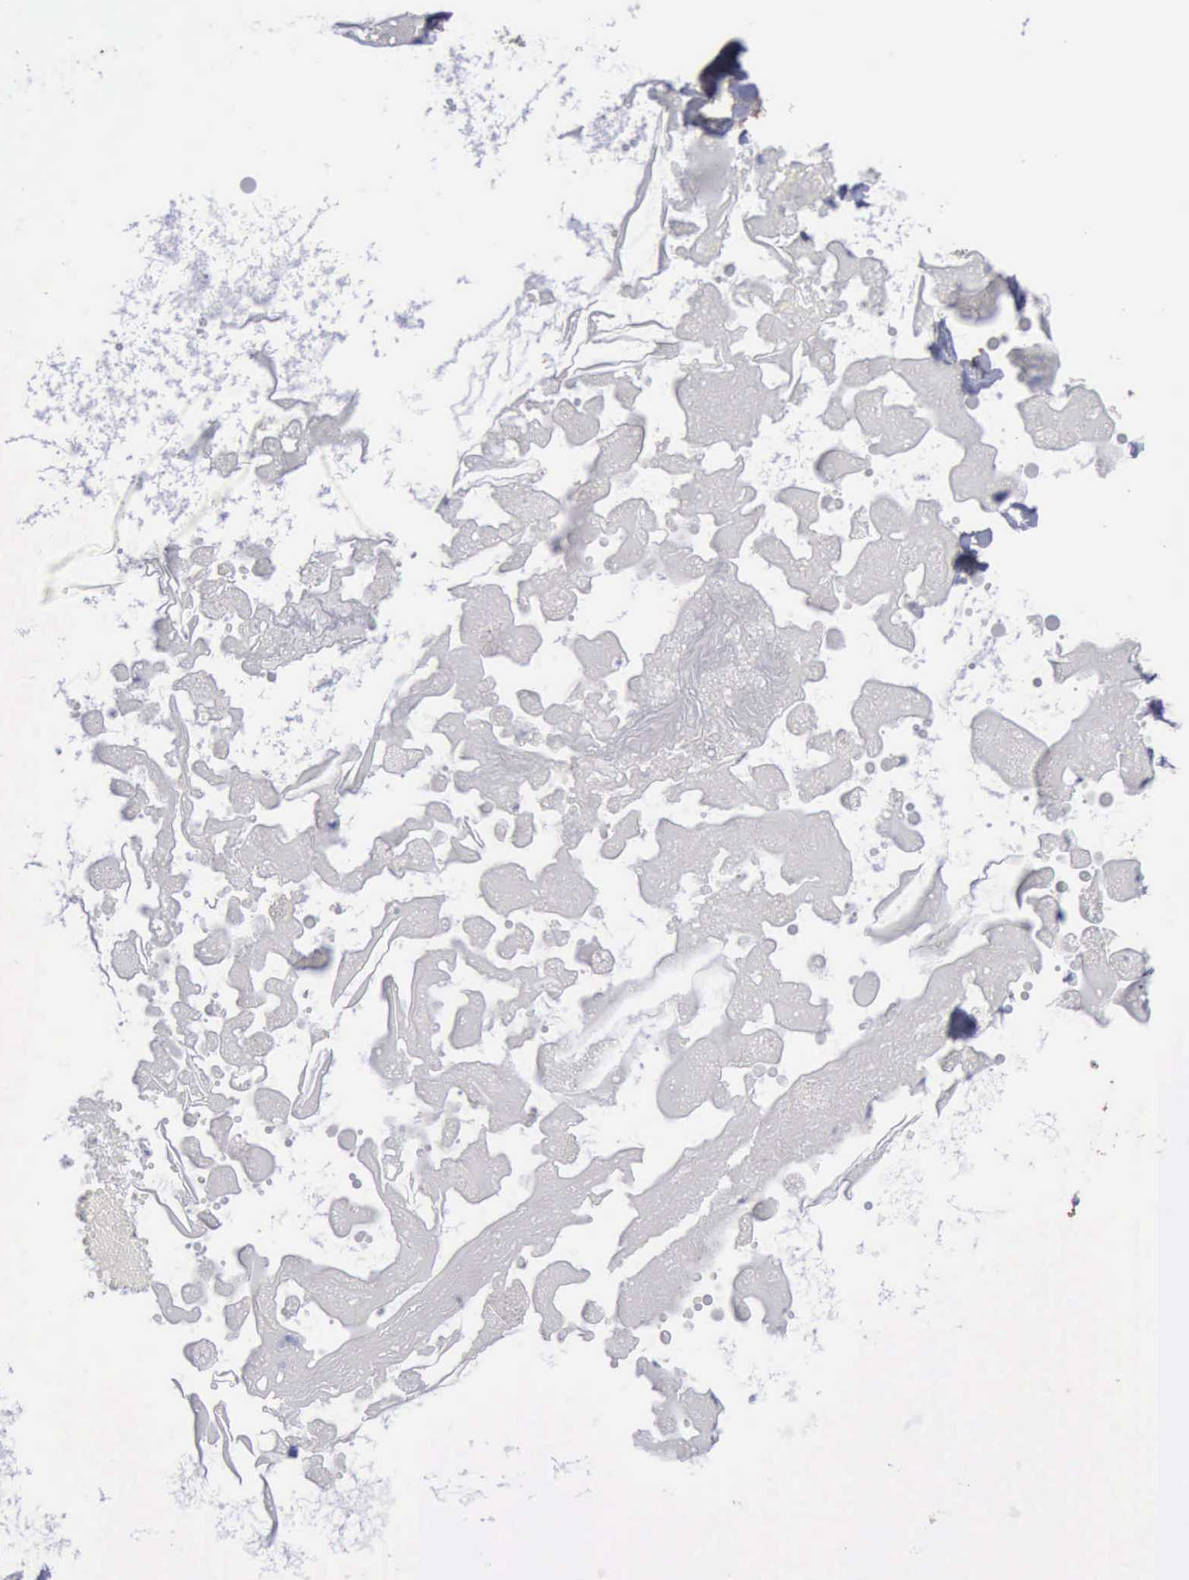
{"staining": {"intensity": "negative", "quantity": "none", "location": "none"}, "tissue": "skin cancer", "cell_type": "Tumor cells", "image_type": "cancer", "snomed": [{"axis": "morphology", "description": "Basal cell carcinoma"}, {"axis": "topography", "description": "Skin"}], "caption": "Human basal cell carcinoma (skin) stained for a protein using IHC exhibits no expression in tumor cells.", "gene": "STAT1", "patient": {"sex": "male", "age": 84}}